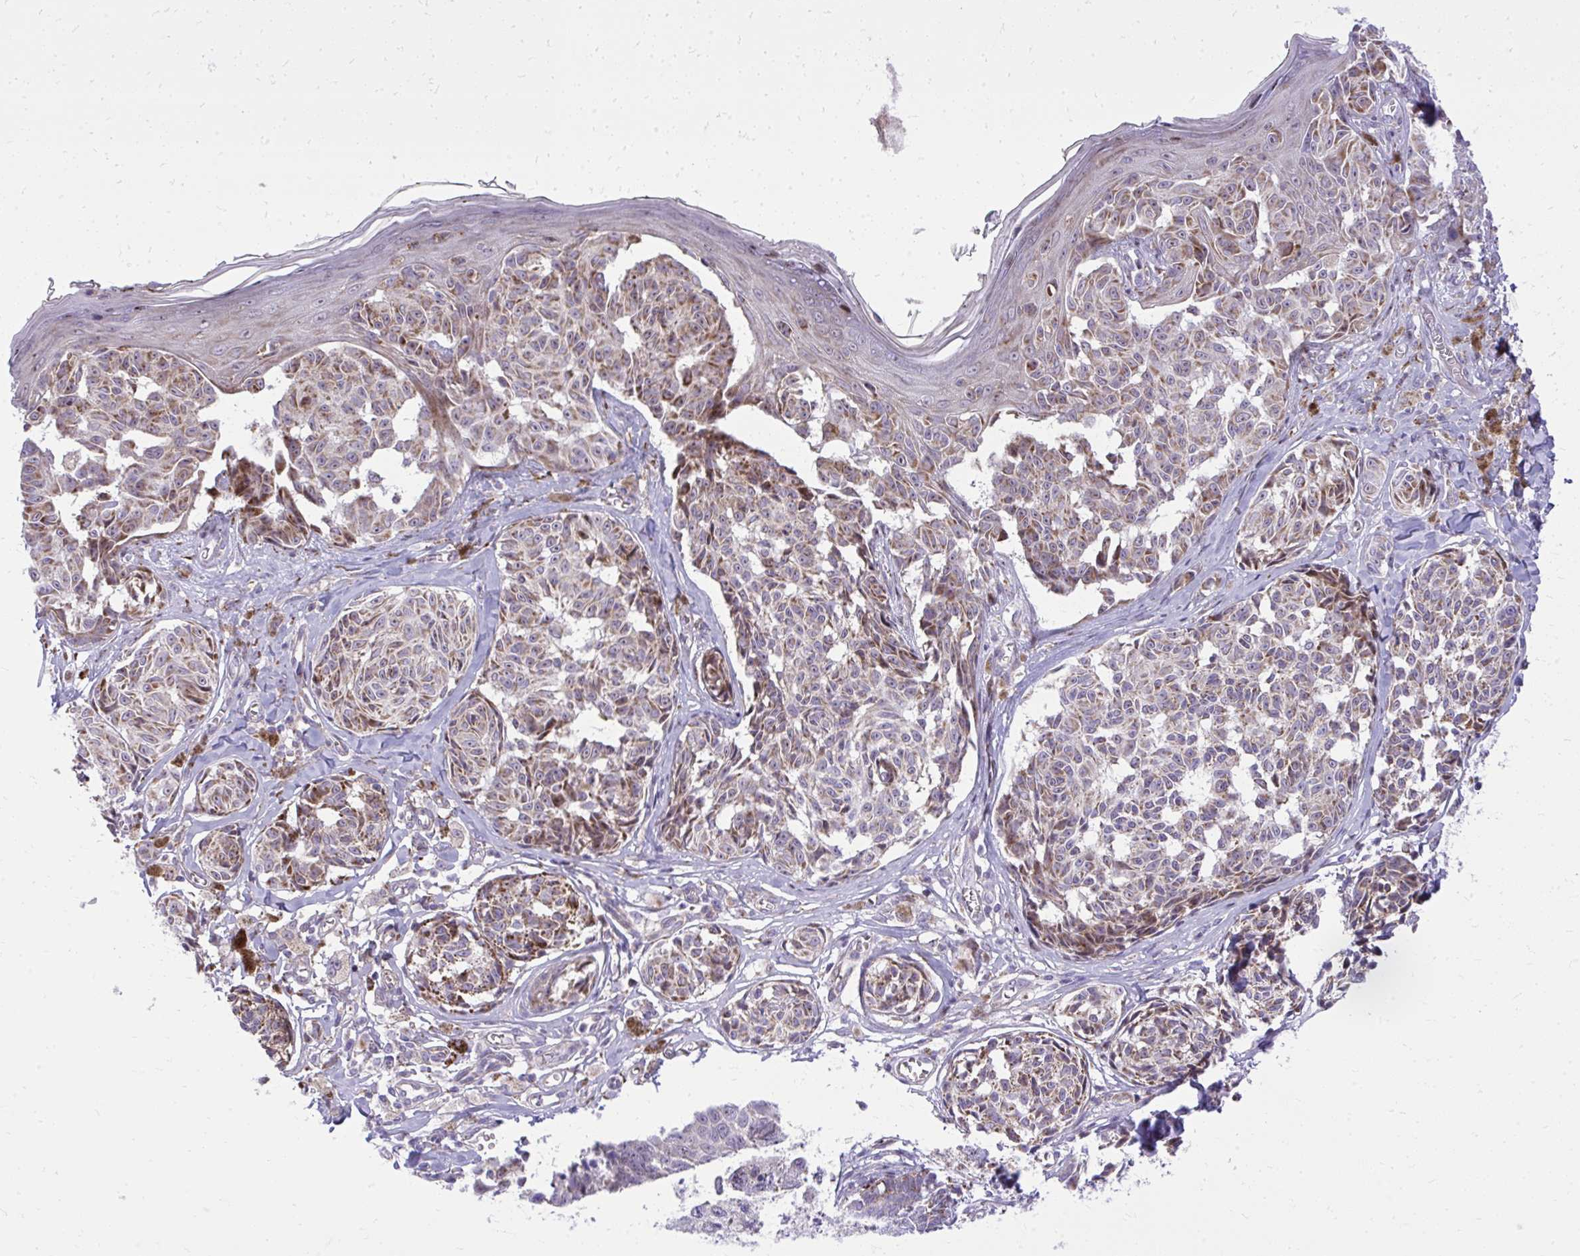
{"staining": {"intensity": "moderate", "quantity": ">75%", "location": "cytoplasmic/membranous"}, "tissue": "melanoma", "cell_type": "Tumor cells", "image_type": "cancer", "snomed": [{"axis": "morphology", "description": "Malignant melanoma, NOS"}, {"axis": "topography", "description": "Skin"}], "caption": "Tumor cells reveal medium levels of moderate cytoplasmic/membranous positivity in approximately >75% of cells in melanoma.", "gene": "GPRIN3", "patient": {"sex": "female", "age": 43}}